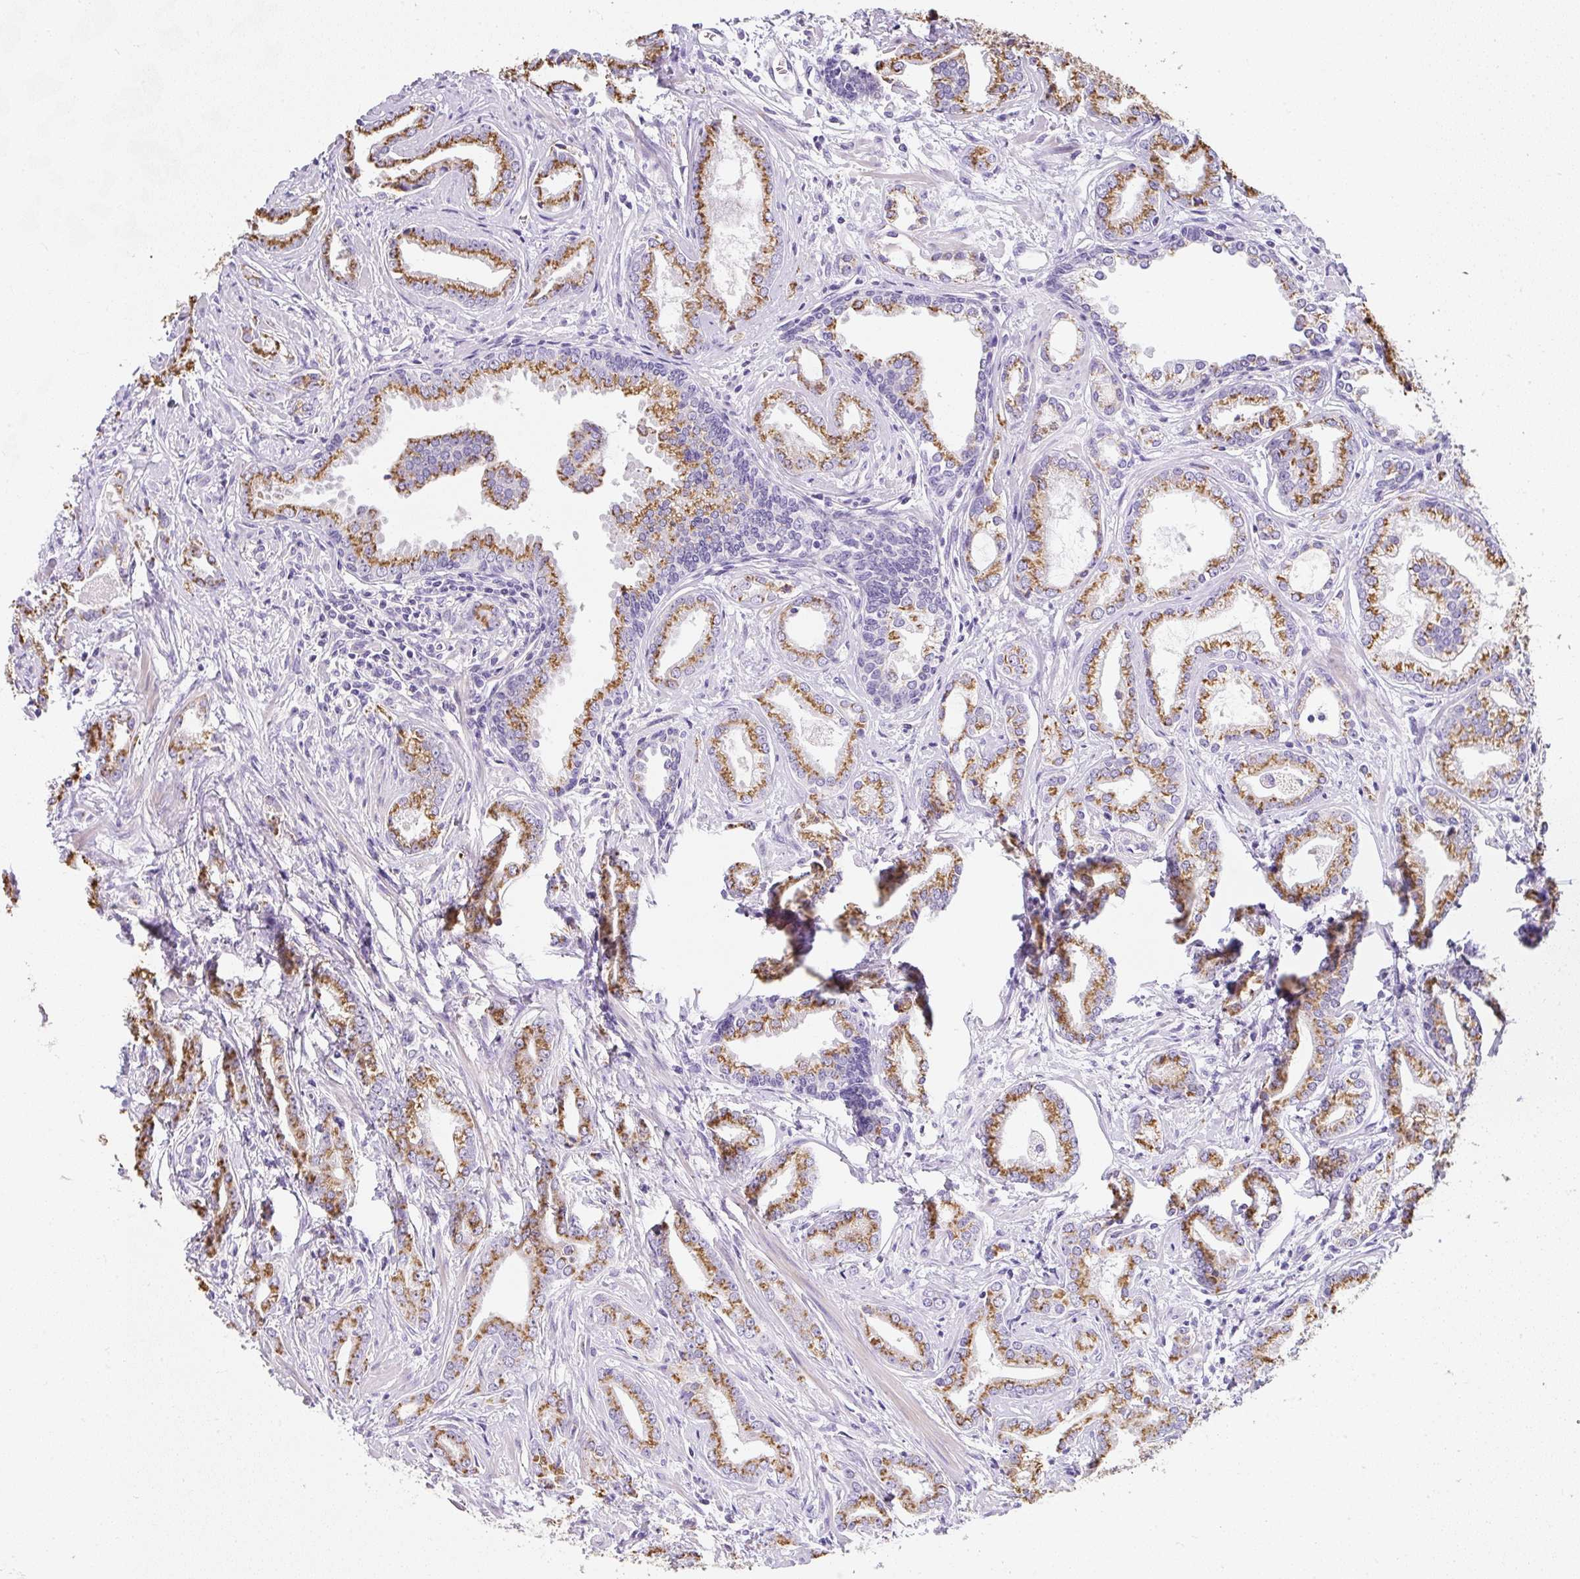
{"staining": {"intensity": "moderate", "quantity": ">75%", "location": "cytoplasmic/membranous"}, "tissue": "prostate cancer", "cell_type": "Tumor cells", "image_type": "cancer", "snomed": [{"axis": "morphology", "description": "Adenocarcinoma, Medium grade"}, {"axis": "topography", "description": "Prostate"}], "caption": "Approximately >75% of tumor cells in human prostate medium-grade adenocarcinoma display moderate cytoplasmic/membranous protein expression as visualized by brown immunohistochemical staining.", "gene": "DTX4", "patient": {"sex": "male", "age": 57}}